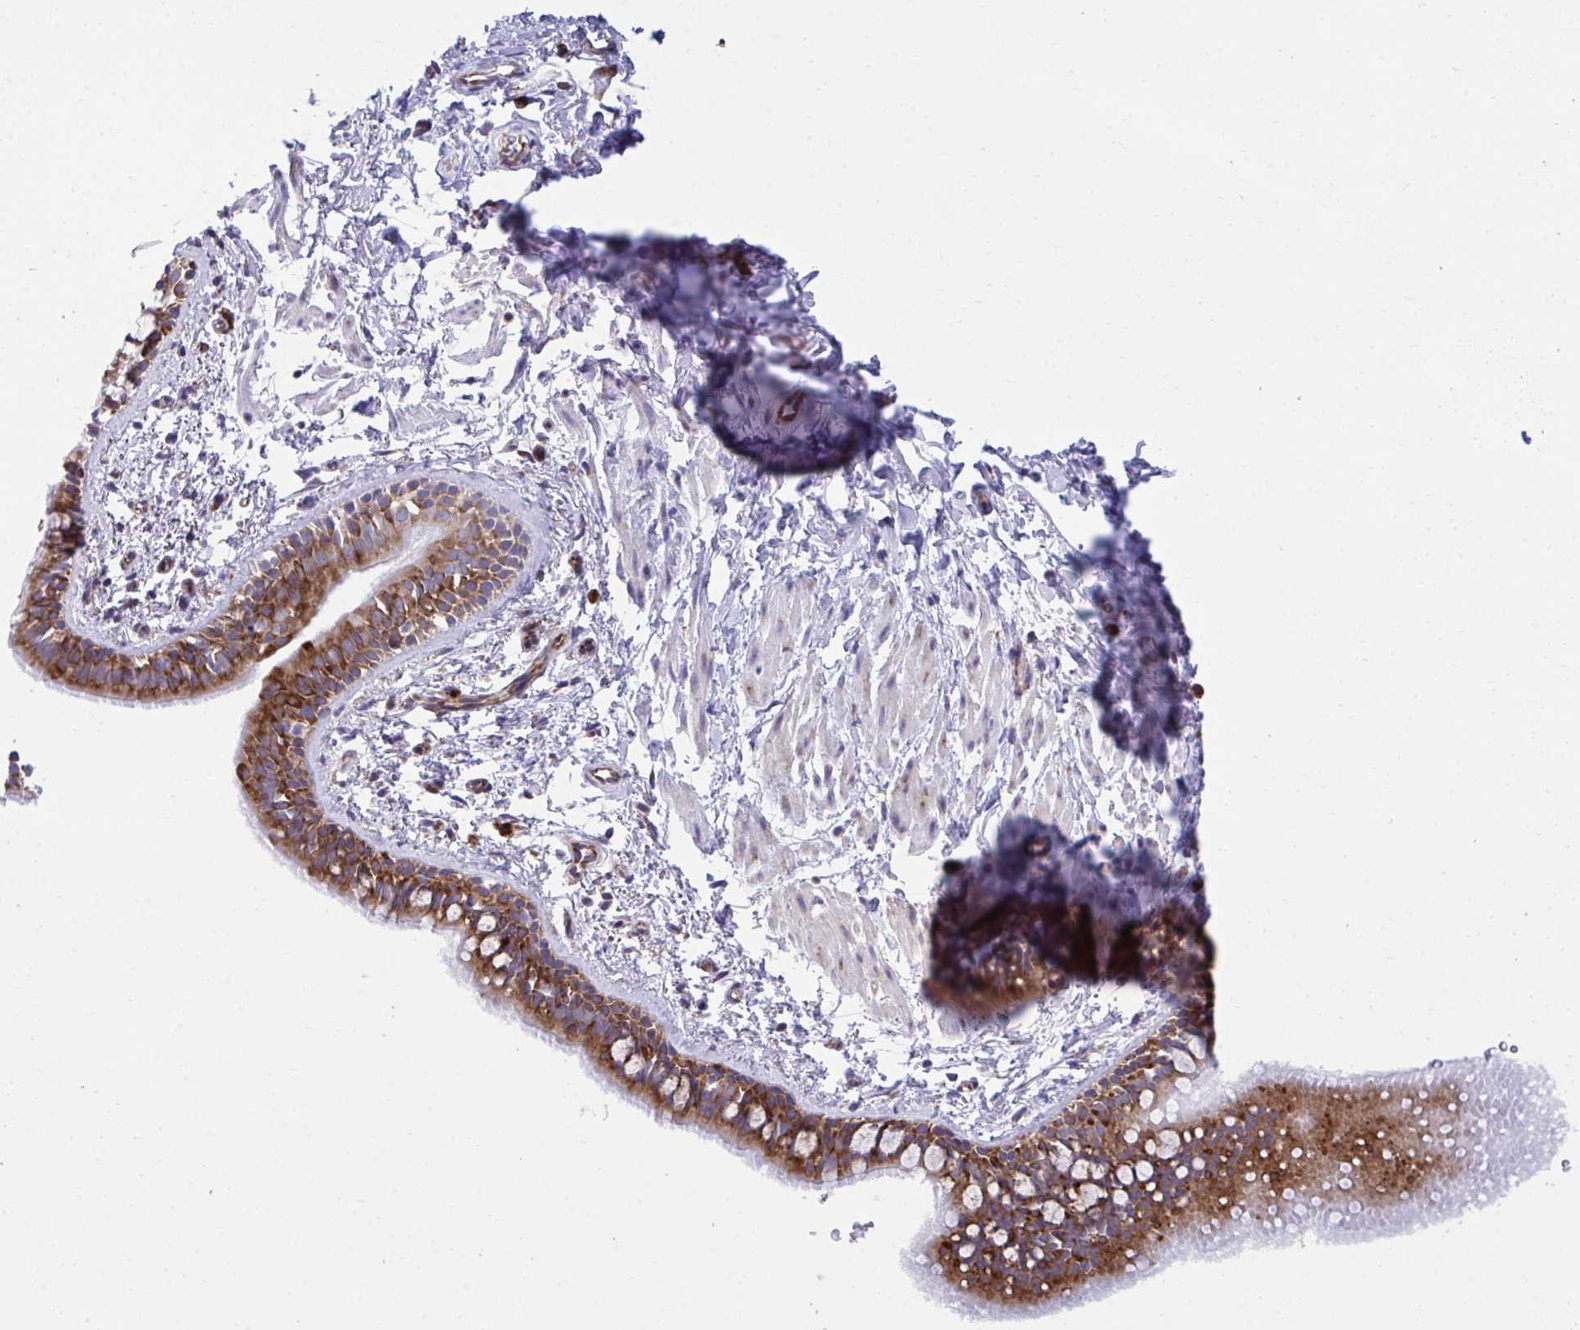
{"staining": {"intensity": "strong", "quantity": ">75%", "location": "cytoplasmic/membranous"}, "tissue": "bronchus", "cell_type": "Respiratory epithelial cells", "image_type": "normal", "snomed": [{"axis": "morphology", "description": "Normal tissue, NOS"}, {"axis": "topography", "description": "Lymph node"}, {"axis": "topography", "description": "Cartilage tissue"}, {"axis": "topography", "description": "Bronchus"}], "caption": "This photomicrograph reveals immunohistochemistry staining of benign human bronchus, with high strong cytoplasmic/membranous staining in about >75% of respiratory epithelial cells.", "gene": "RPS15", "patient": {"sex": "female", "age": 70}}